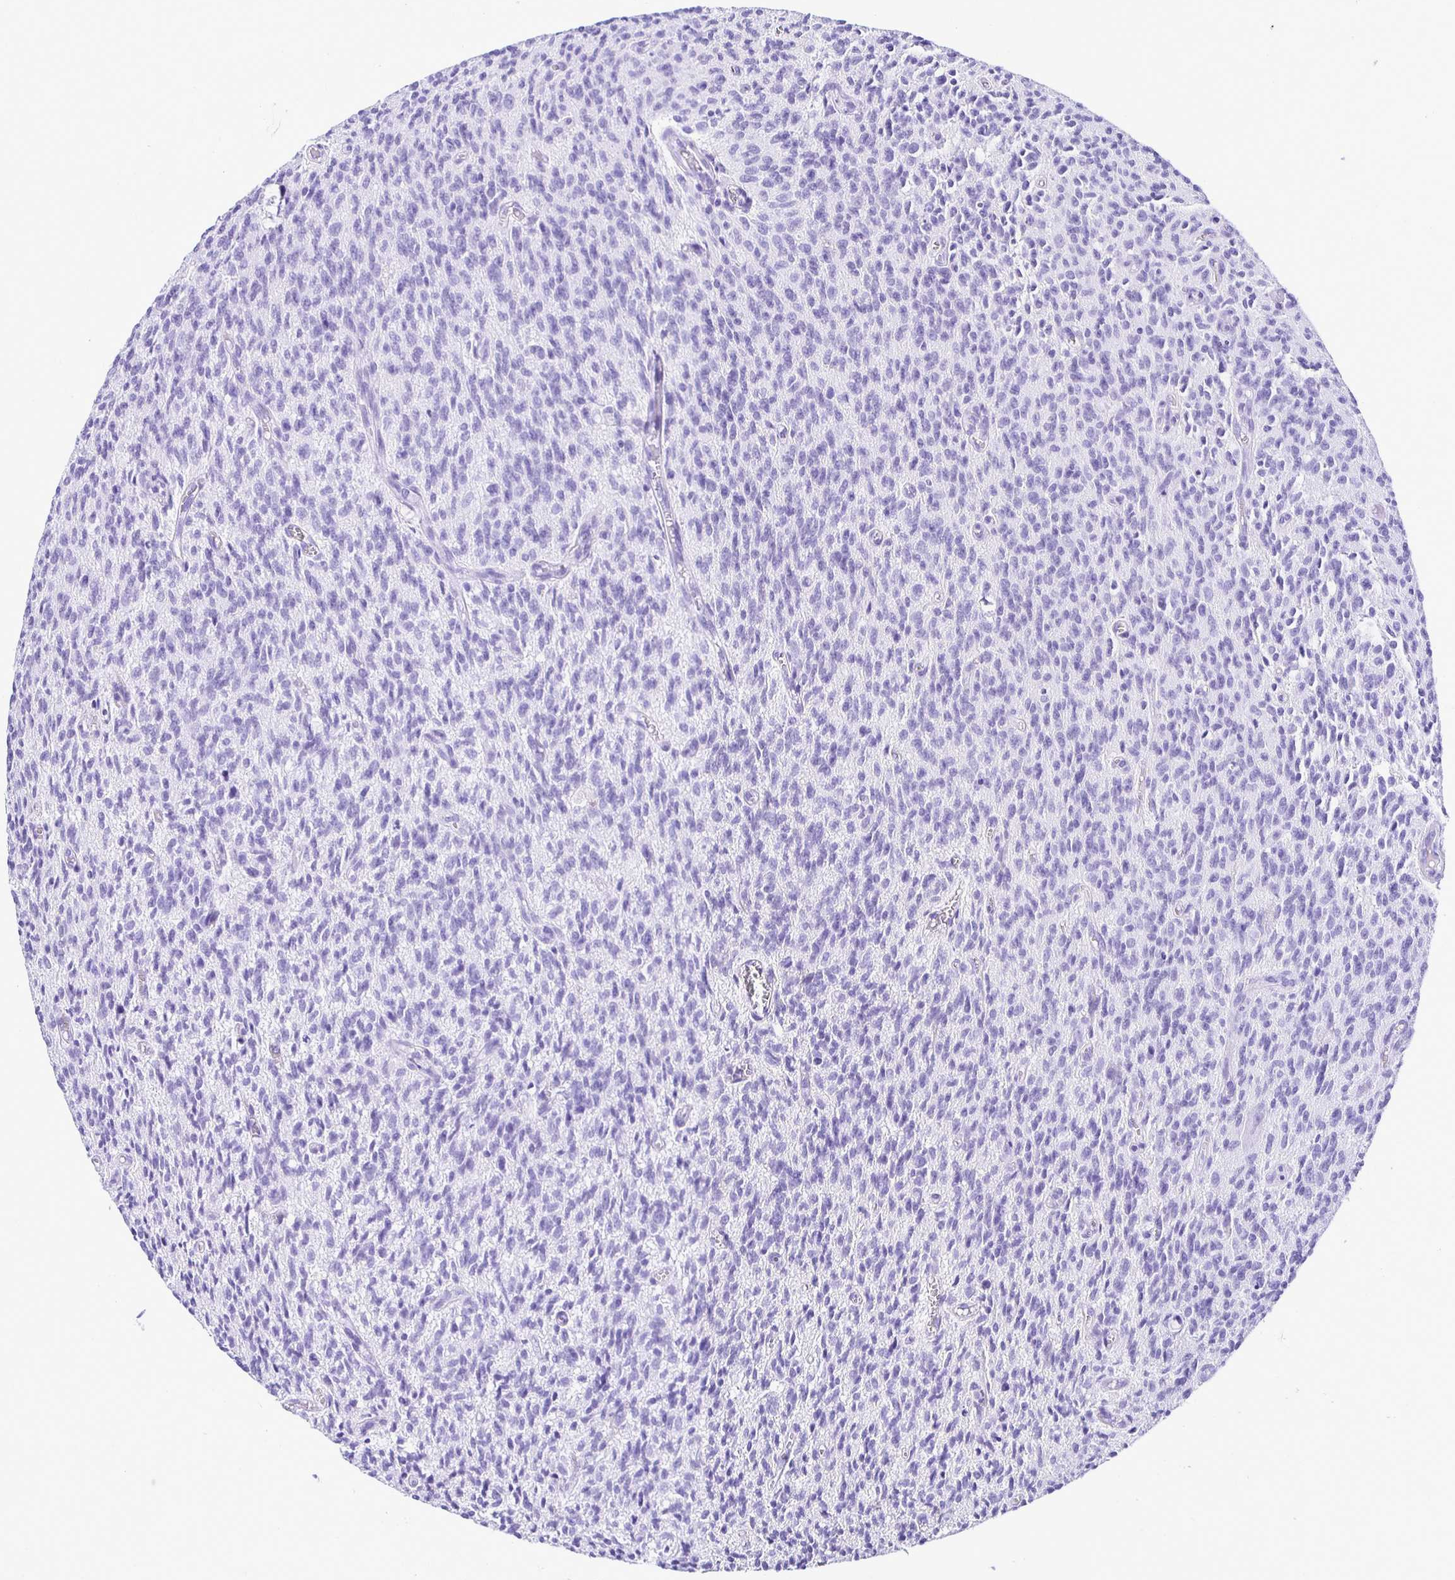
{"staining": {"intensity": "negative", "quantity": "none", "location": "none"}, "tissue": "glioma", "cell_type": "Tumor cells", "image_type": "cancer", "snomed": [{"axis": "morphology", "description": "Glioma, malignant, Low grade"}, {"axis": "topography", "description": "Brain"}], "caption": "Tumor cells are negative for brown protein staining in malignant glioma (low-grade).", "gene": "TAF1D", "patient": {"sex": "male", "age": 64}}